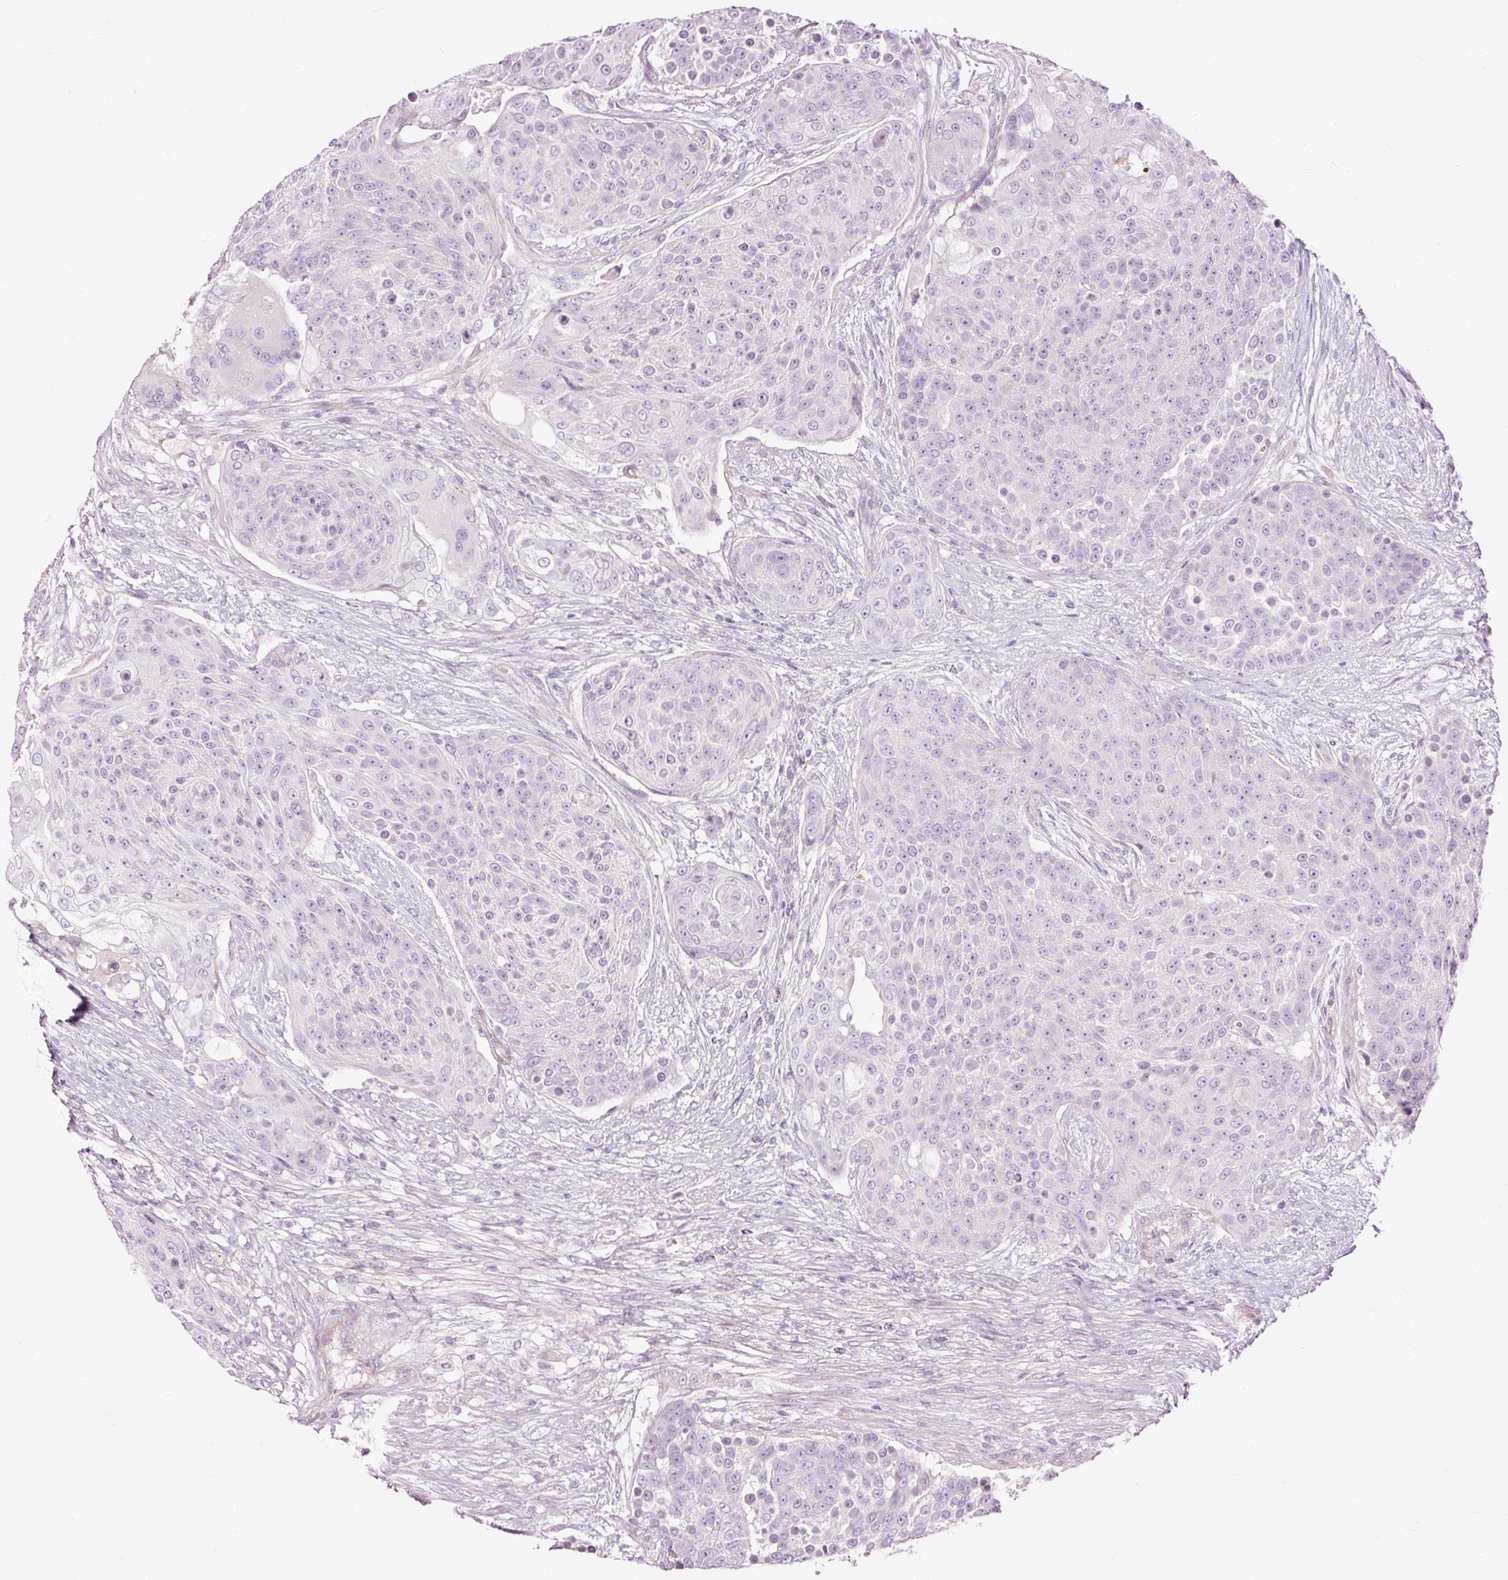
{"staining": {"intensity": "negative", "quantity": "none", "location": "none"}, "tissue": "urothelial cancer", "cell_type": "Tumor cells", "image_type": "cancer", "snomed": [{"axis": "morphology", "description": "Urothelial carcinoma, High grade"}, {"axis": "topography", "description": "Urinary bladder"}], "caption": "An image of urothelial carcinoma (high-grade) stained for a protein exhibits no brown staining in tumor cells.", "gene": "FCRL4", "patient": {"sex": "female", "age": 63}}